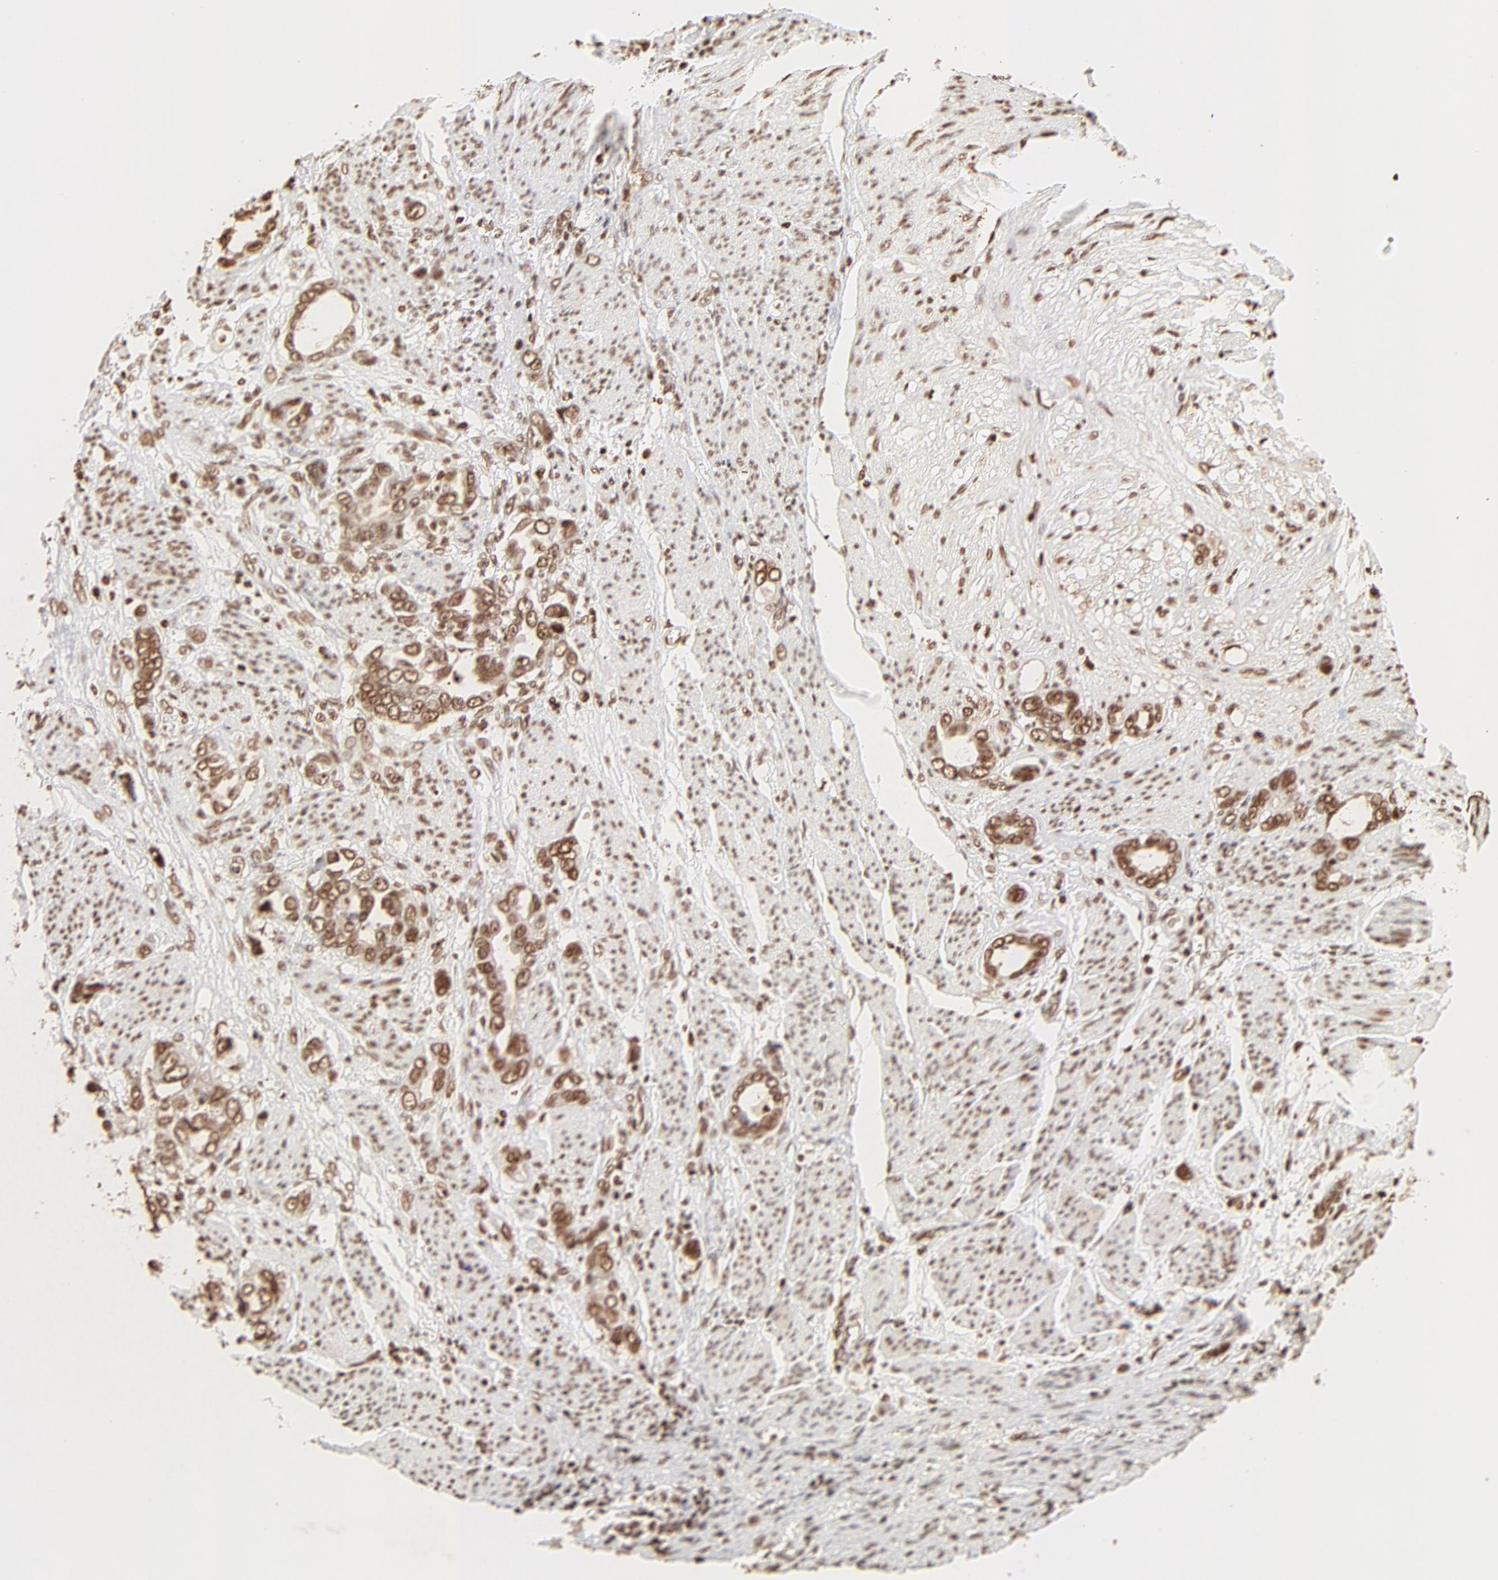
{"staining": {"intensity": "strong", "quantity": ">75%", "location": "nuclear"}, "tissue": "stomach cancer", "cell_type": "Tumor cells", "image_type": "cancer", "snomed": [{"axis": "morphology", "description": "Adenocarcinoma, NOS"}, {"axis": "topography", "description": "Stomach"}], "caption": "Strong nuclear positivity for a protein is seen in about >75% of tumor cells of adenocarcinoma (stomach) using immunohistochemistry (IHC).", "gene": "FAM50A", "patient": {"sex": "male", "age": 78}}